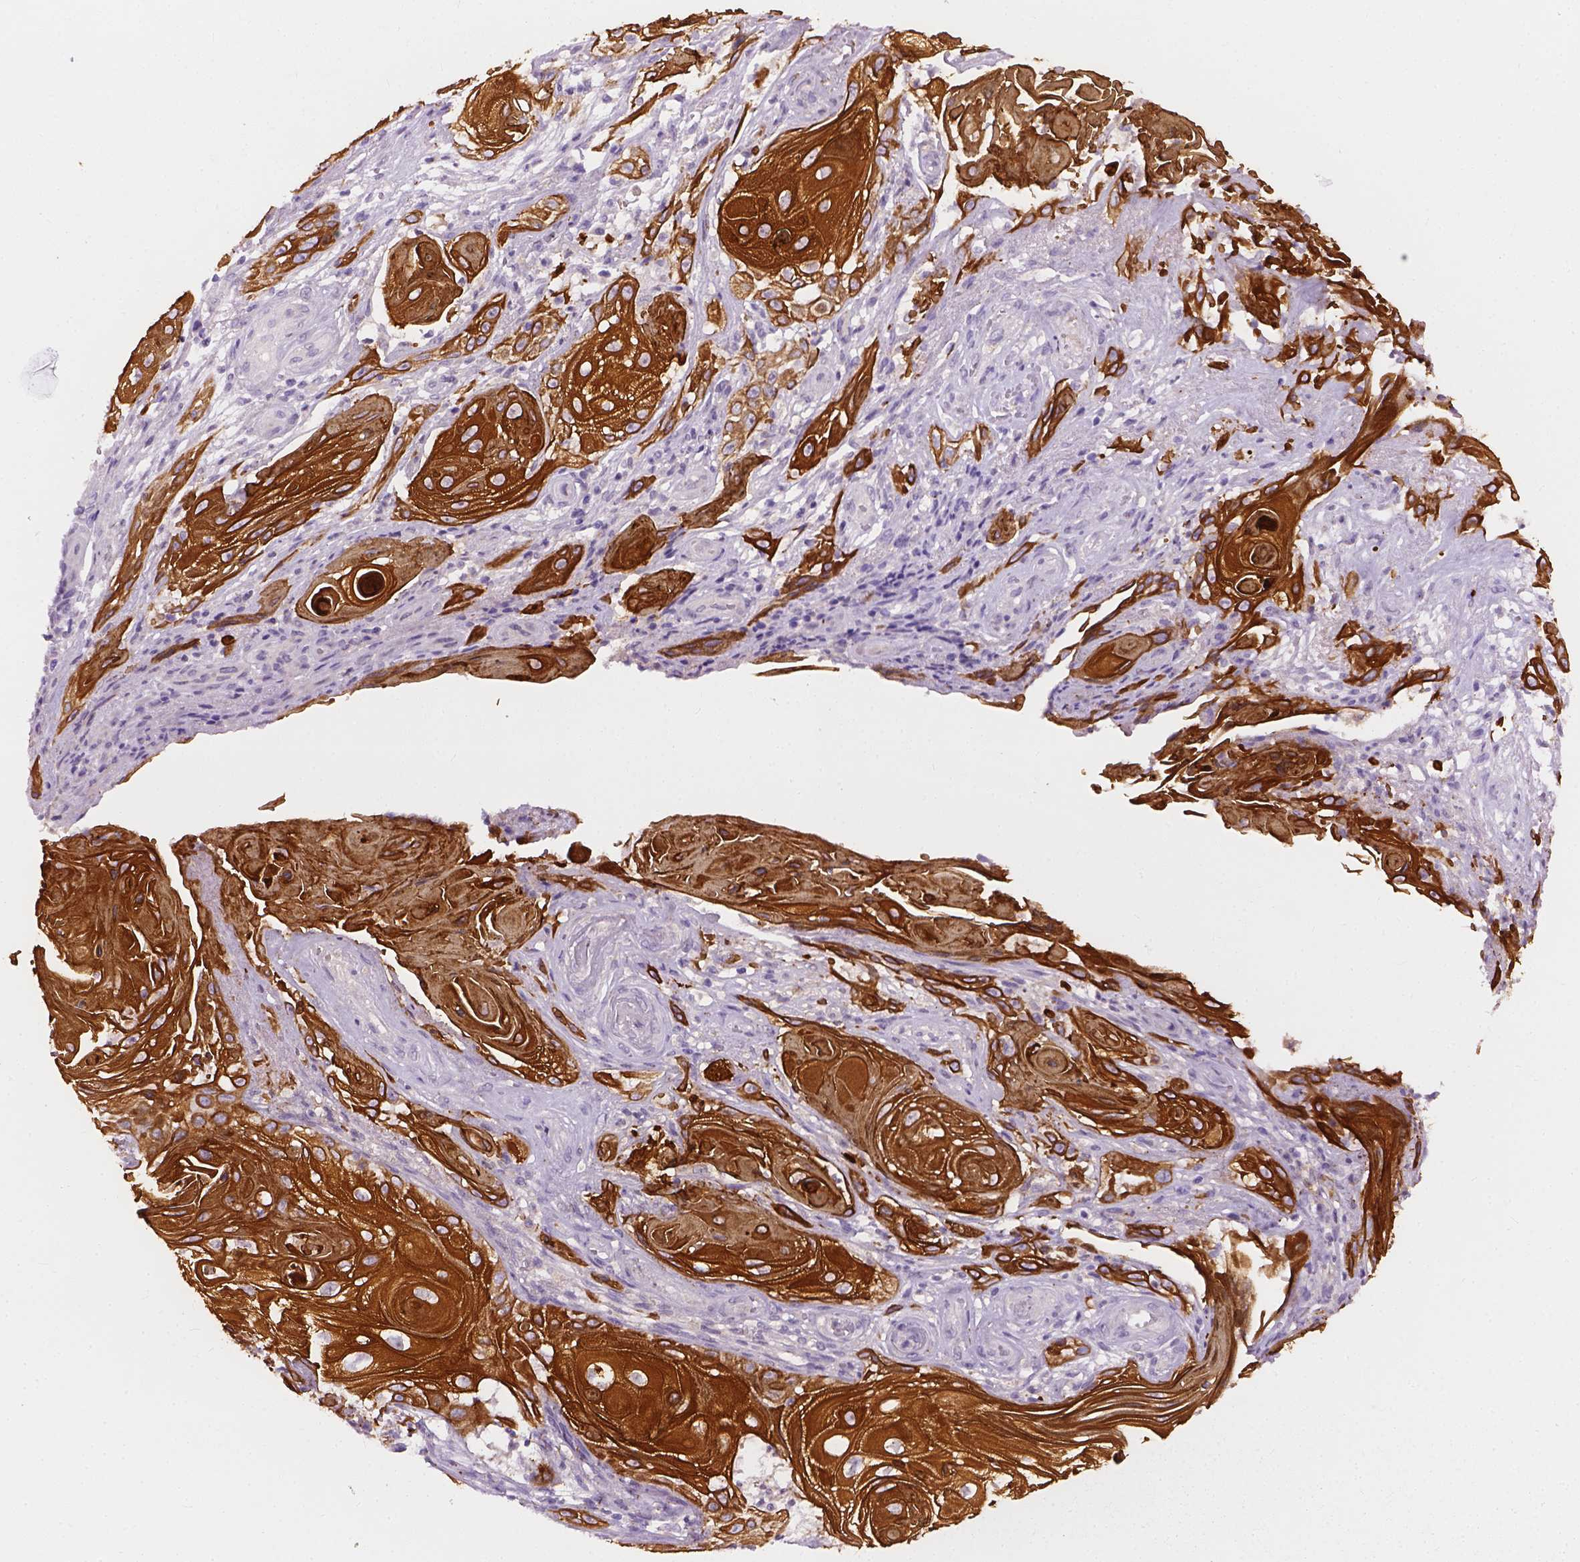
{"staining": {"intensity": "strong", "quantity": ">75%", "location": "cytoplasmic/membranous"}, "tissue": "skin cancer", "cell_type": "Tumor cells", "image_type": "cancer", "snomed": [{"axis": "morphology", "description": "Squamous cell carcinoma, NOS"}, {"axis": "topography", "description": "Skin"}], "caption": "The image shows a brown stain indicating the presence of a protein in the cytoplasmic/membranous of tumor cells in skin cancer.", "gene": "KRT17", "patient": {"sex": "male", "age": 62}}